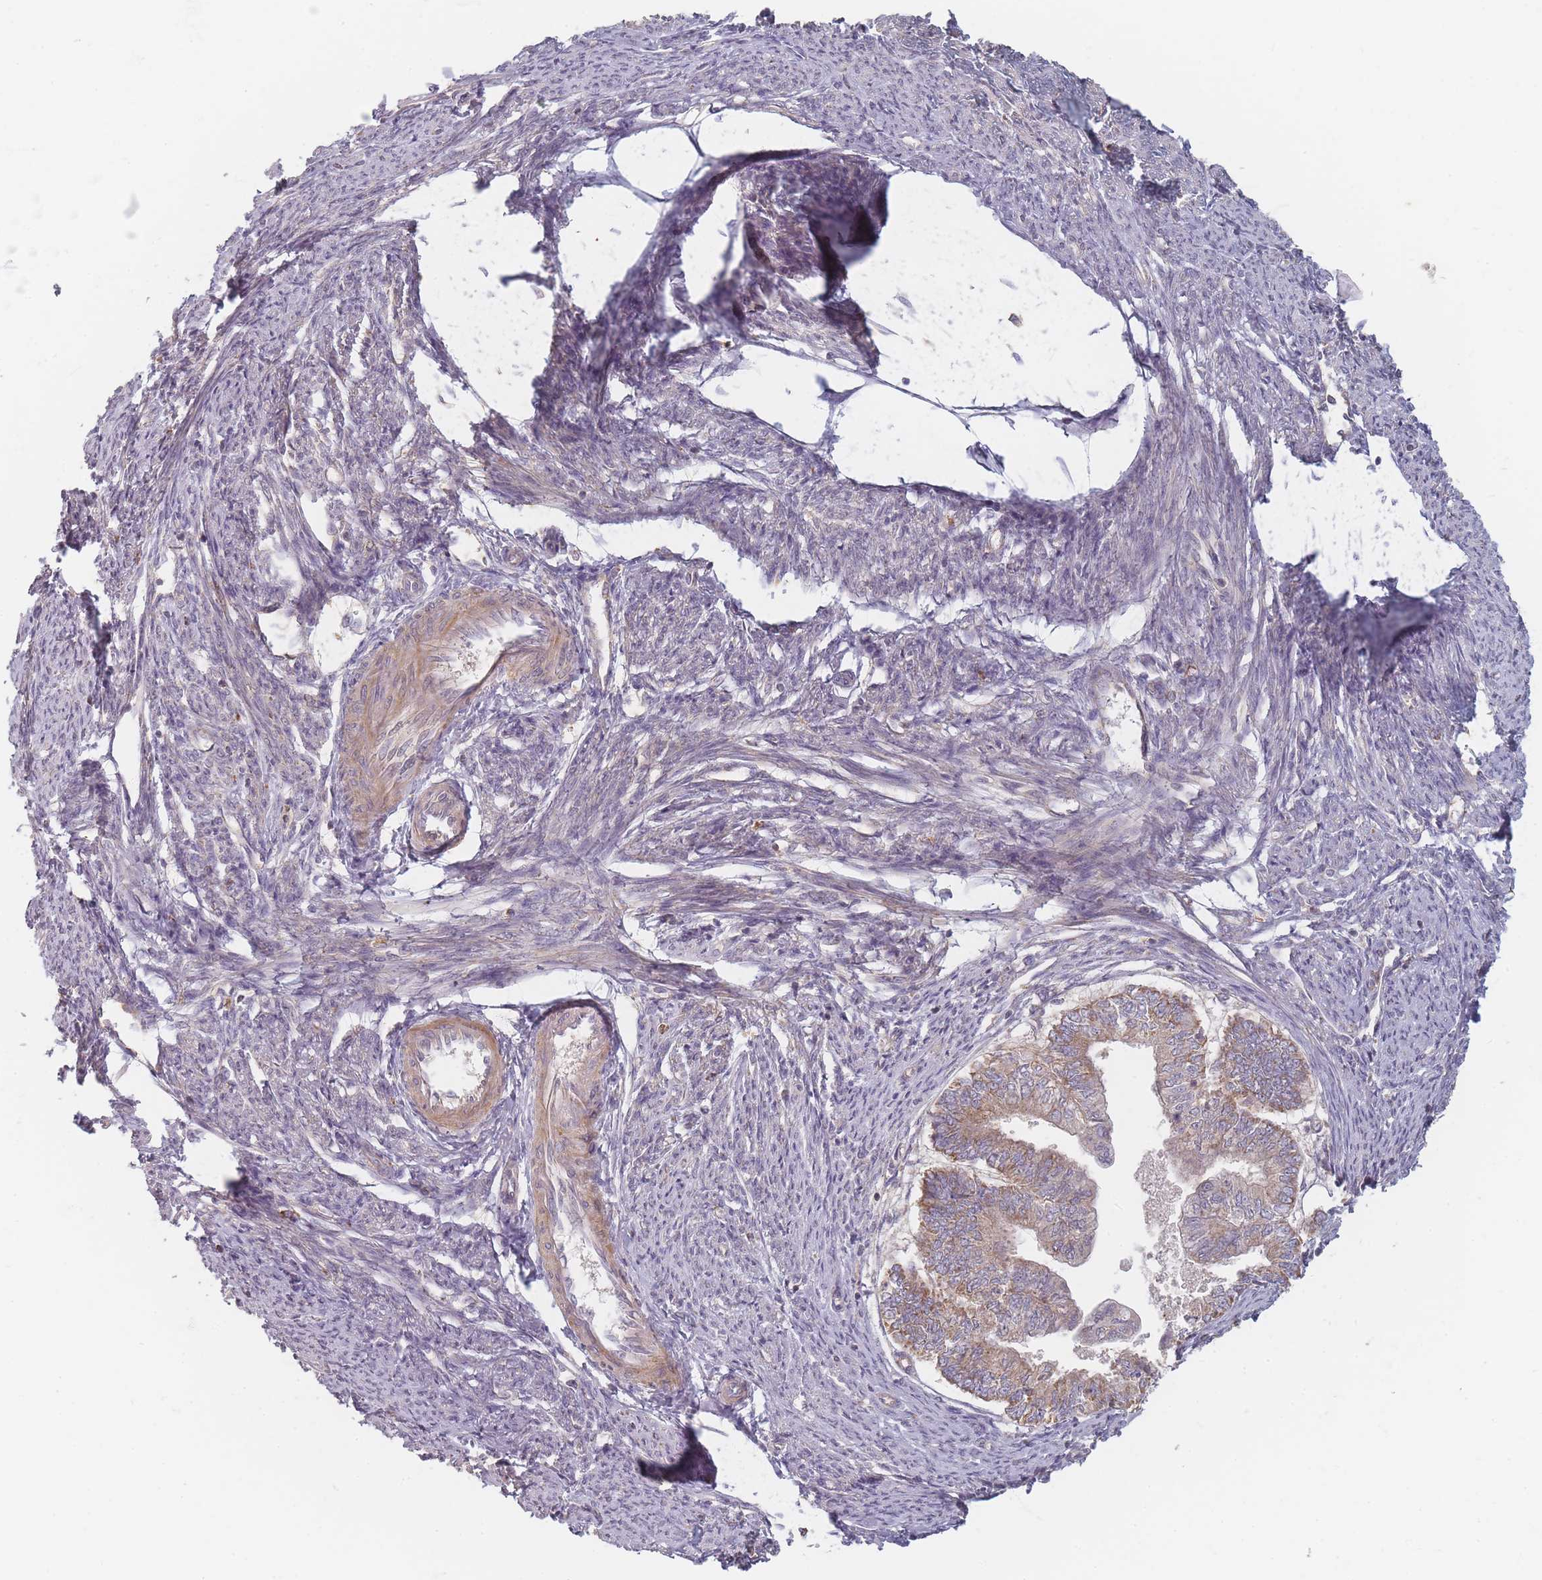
{"staining": {"intensity": "moderate", "quantity": "<25%", "location": "cytoplasmic/membranous"}, "tissue": "smooth muscle", "cell_type": "Smooth muscle cells", "image_type": "normal", "snomed": [{"axis": "morphology", "description": "Normal tissue, NOS"}, {"axis": "topography", "description": "Smooth muscle"}, {"axis": "topography", "description": "Uterus"}], "caption": "A brown stain labels moderate cytoplasmic/membranous staining of a protein in smooth muscle cells of unremarkable human smooth muscle. The staining was performed using DAB (3,3'-diaminobenzidine) to visualize the protein expression in brown, while the nuclei were stained in blue with hematoxylin (Magnification: 20x).", "gene": "SLC35F3", "patient": {"sex": "female", "age": 59}}